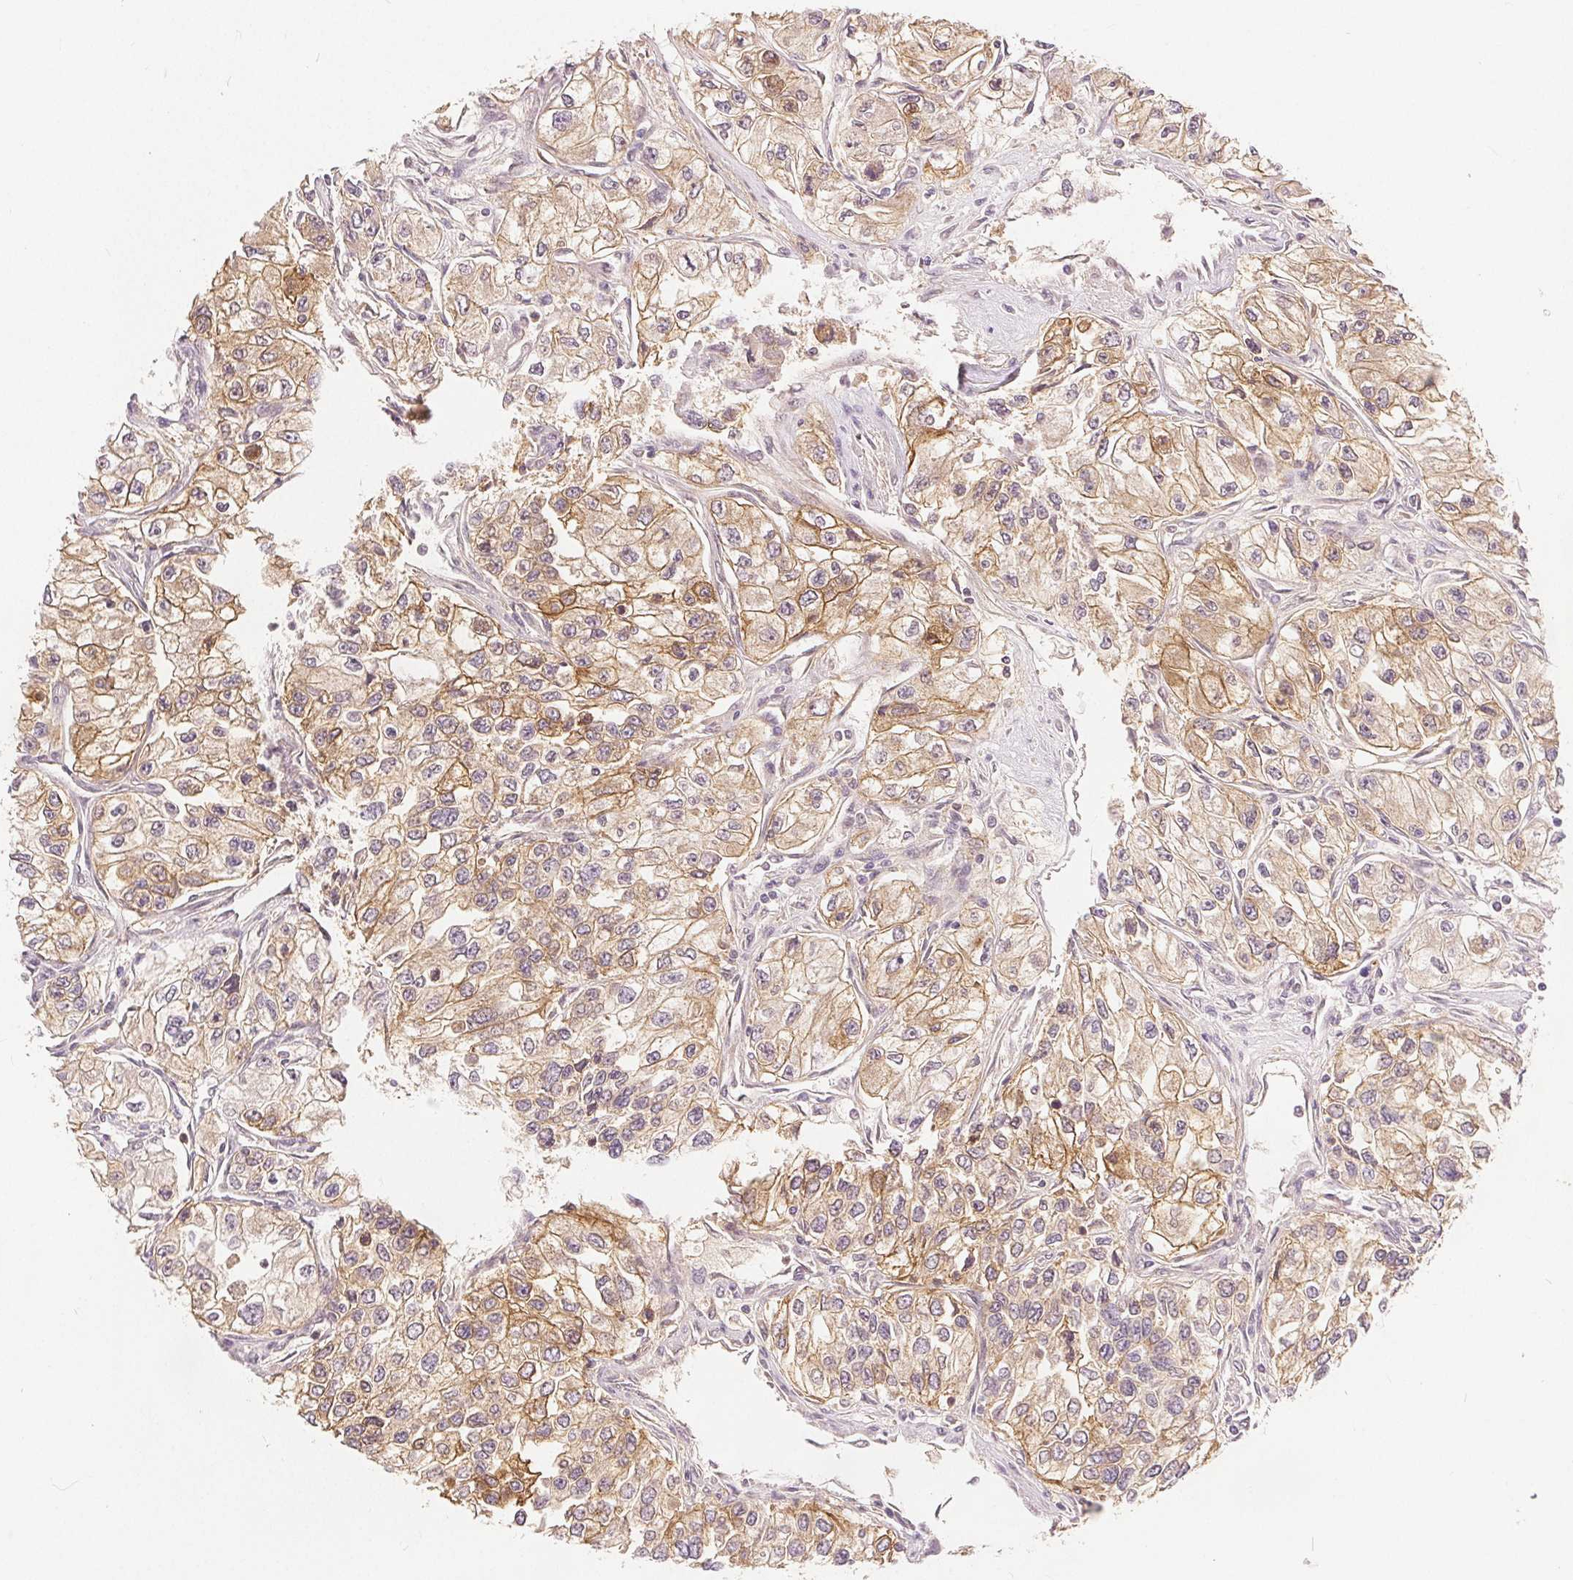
{"staining": {"intensity": "moderate", "quantity": "25%-75%", "location": "cytoplasmic/membranous"}, "tissue": "renal cancer", "cell_type": "Tumor cells", "image_type": "cancer", "snomed": [{"axis": "morphology", "description": "Adenocarcinoma, NOS"}, {"axis": "topography", "description": "Kidney"}], "caption": "Immunohistochemical staining of human renal adenocarcinoma demonstrates medium levels of moderate cytoplasmic/membranous staining in about 25%-75% of tumor cells.", "gene": "CA12", "patient": {"sex": "female", "age": 59}}